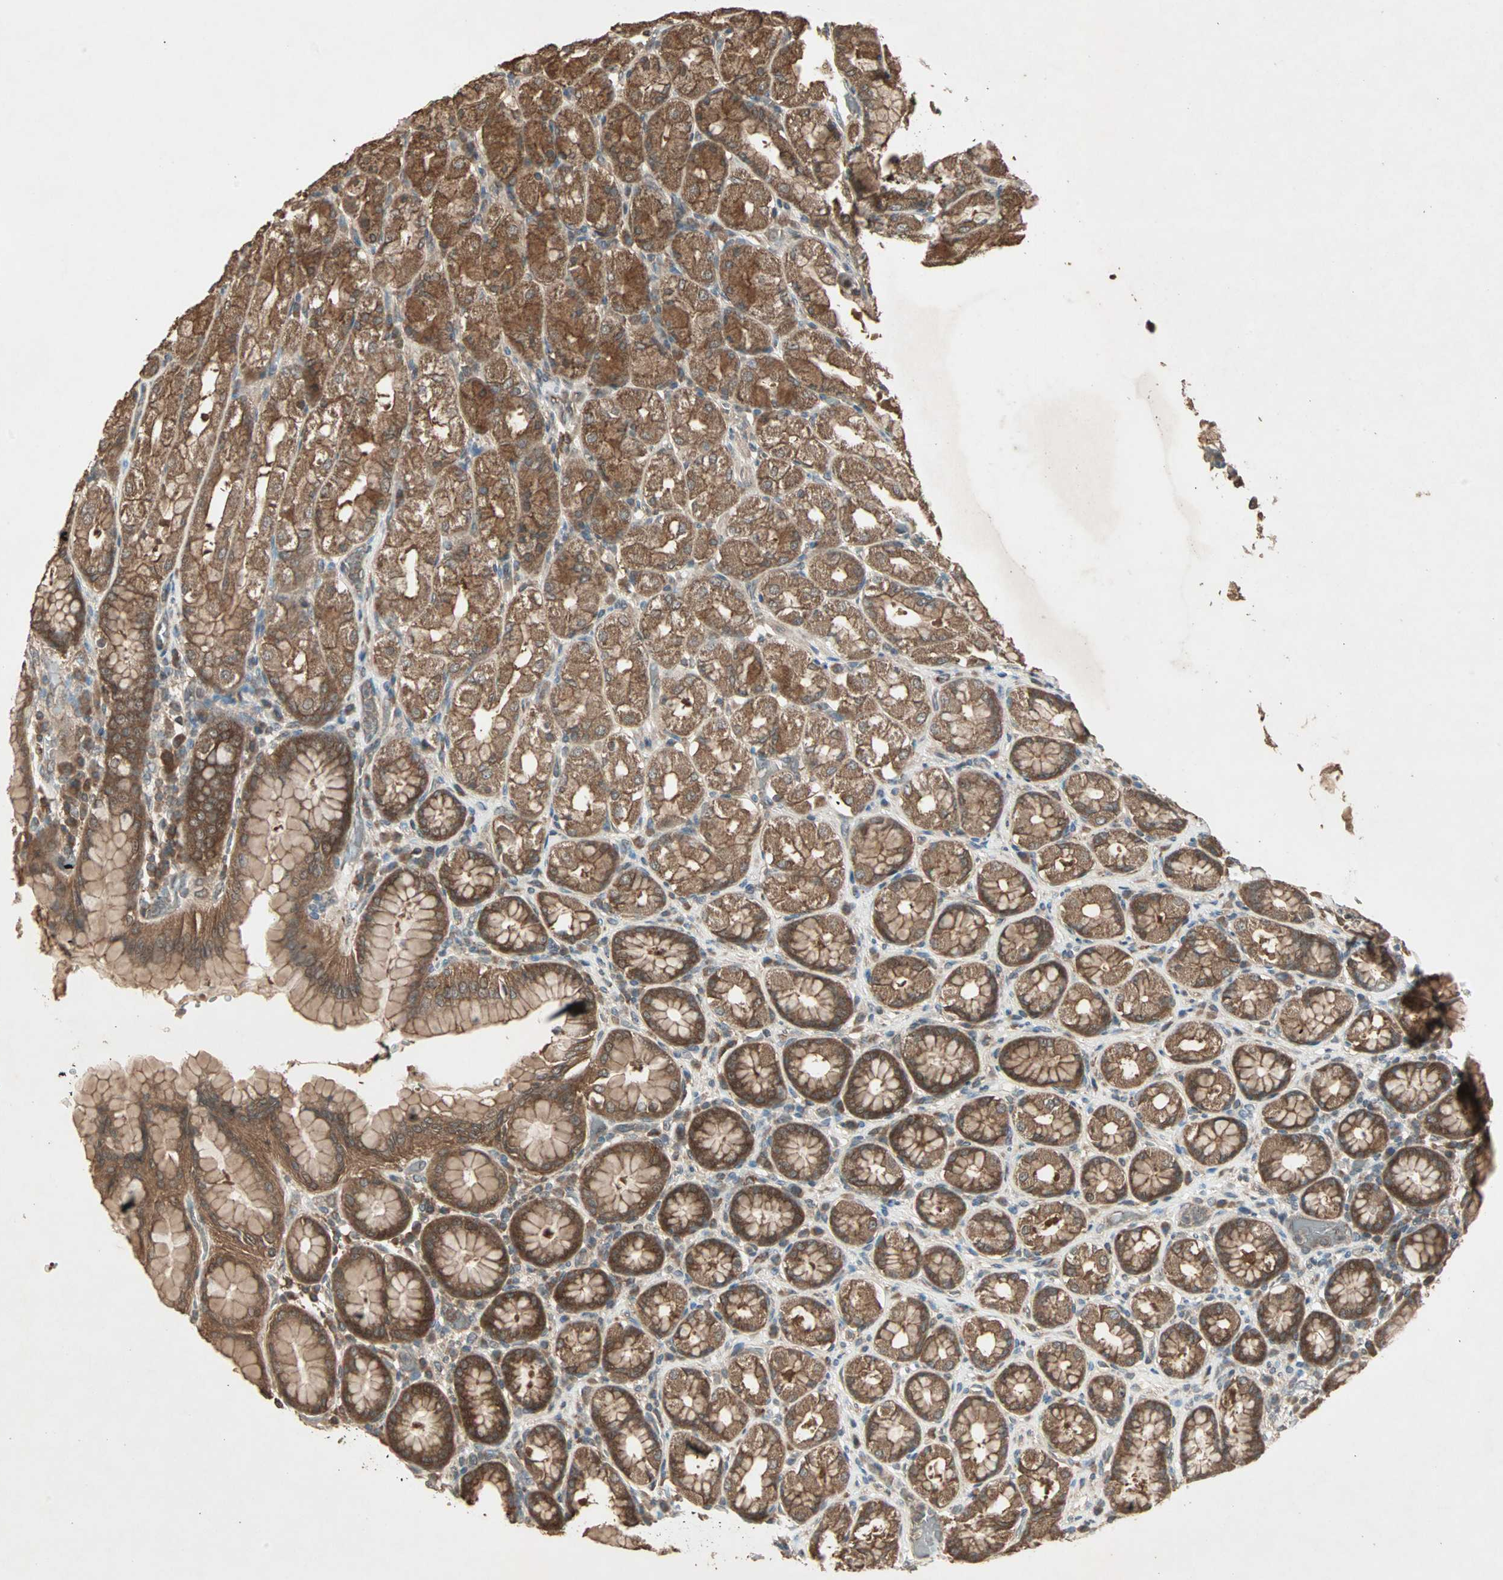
{"staining": {"intensity": "strong", "quantity": ">75%", "location": "cytoplasmic/membranous"}, "tissue": "stomach", "cell_type": "Glandular cells", "image_type": "normal", "snomed": [{"axis": "morphology", "description": "Normal tissue, NOS"}, {"axis": "topography", "description": "Stomach, upper"}], "caption": "IHC (DAB (3,3'-diaminobenzidine)) staining of normal human stomach shows strong cytoplasmic/membranous protein expression in approximately >75% of glandular cells. (brown staining indicates protein expression, while blue staining denotes nuclei).", "gene": "UBAC1", "patient": {"sex": "male", "age": 68}}